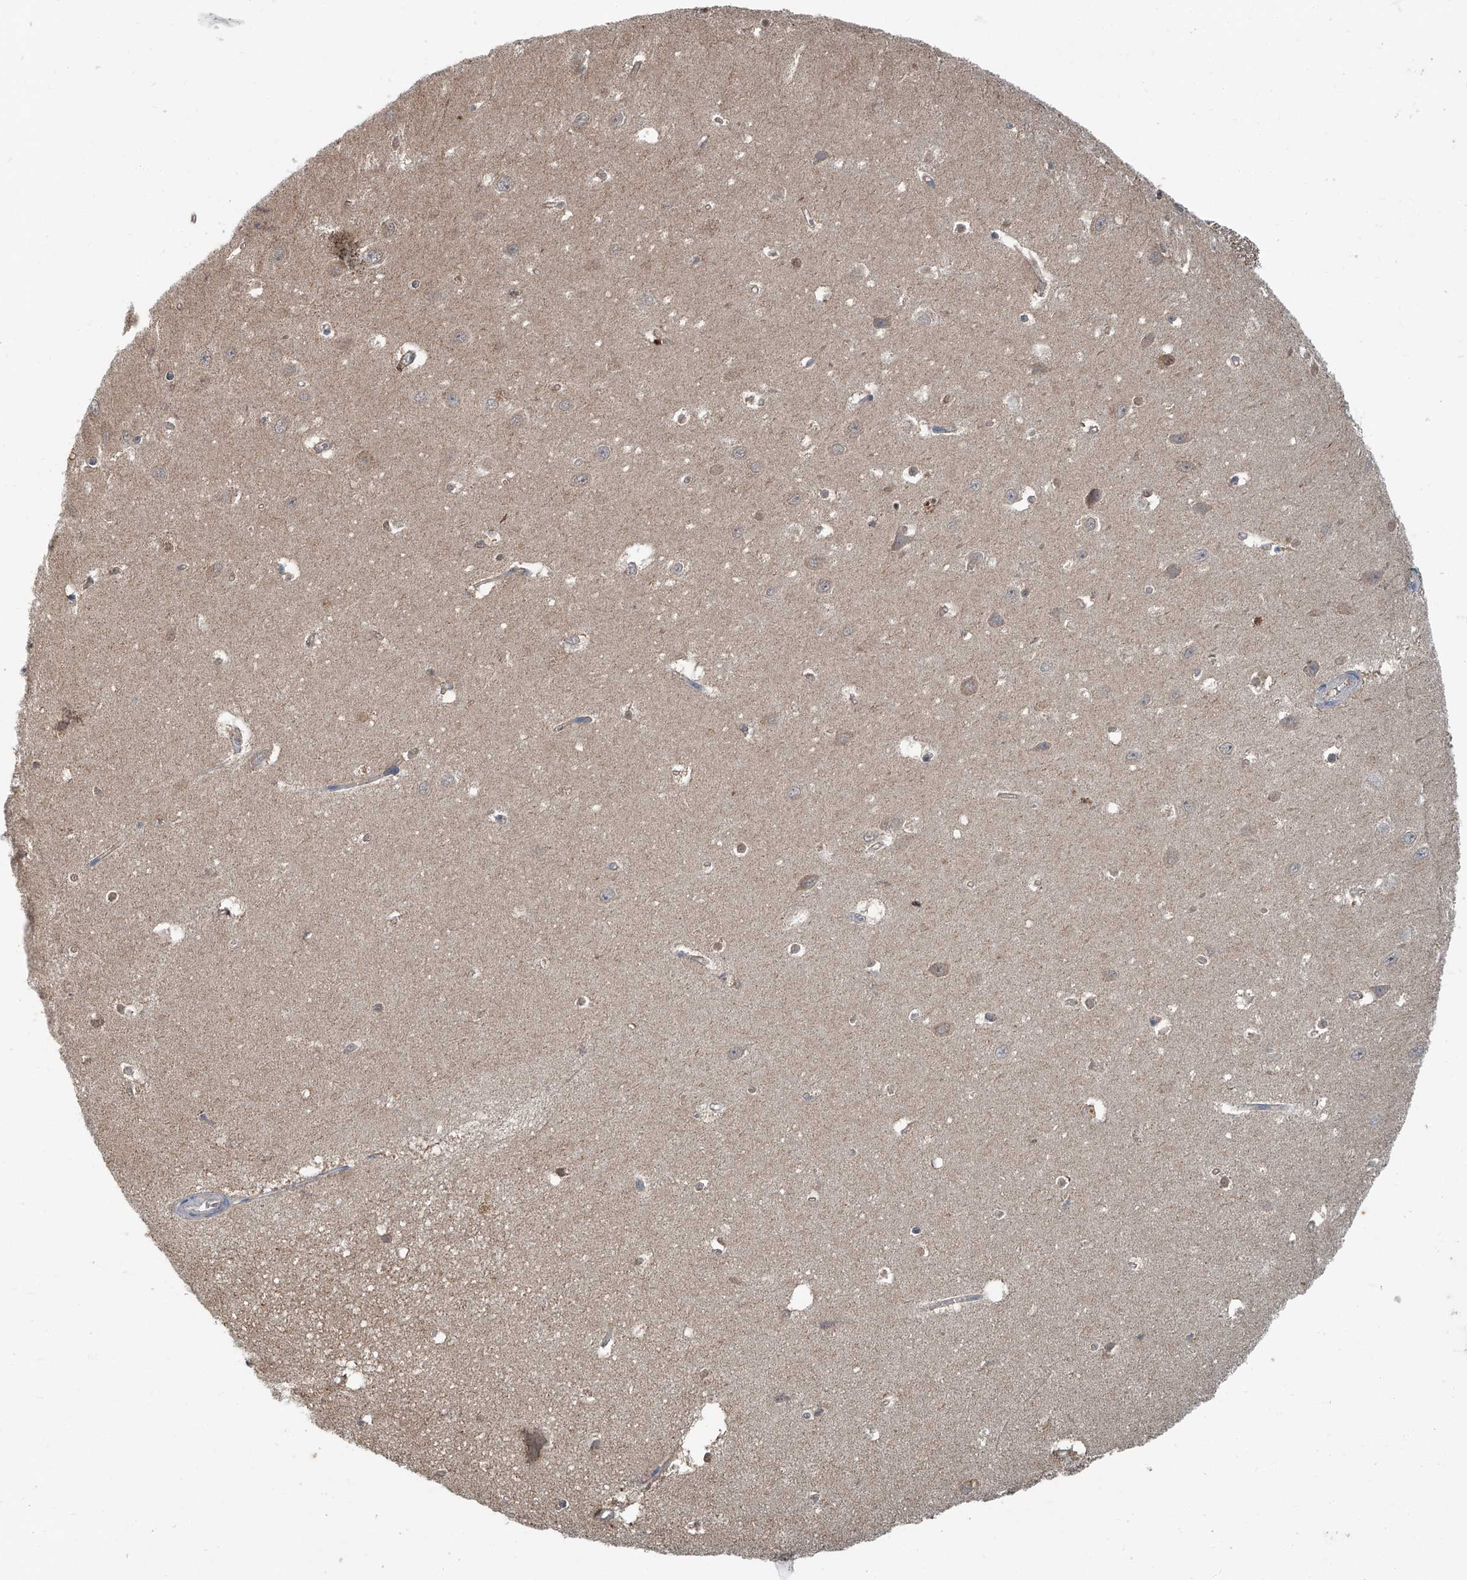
{"staining": {"intensity": "weak", "quantity": "<25%", "location": "cytoplasmic/membranous"}, "tissue": "hippocampus", "cell_type": "Glial cells", "image_type": "normal", "snomed": [{"axis": "morphology", "description": "Normal tissue, NOS"}, {"axis": "topography", "description": "Hippocampus"}], "caption": "Immunohistochemical staining of normal human hippocampus shows no significant positivity in glial cells. (Immunohistochemistry, brightfield microscopy, high magnification).", "gene": "CLK1", "patient": {"sex": "female", "age": 64}}